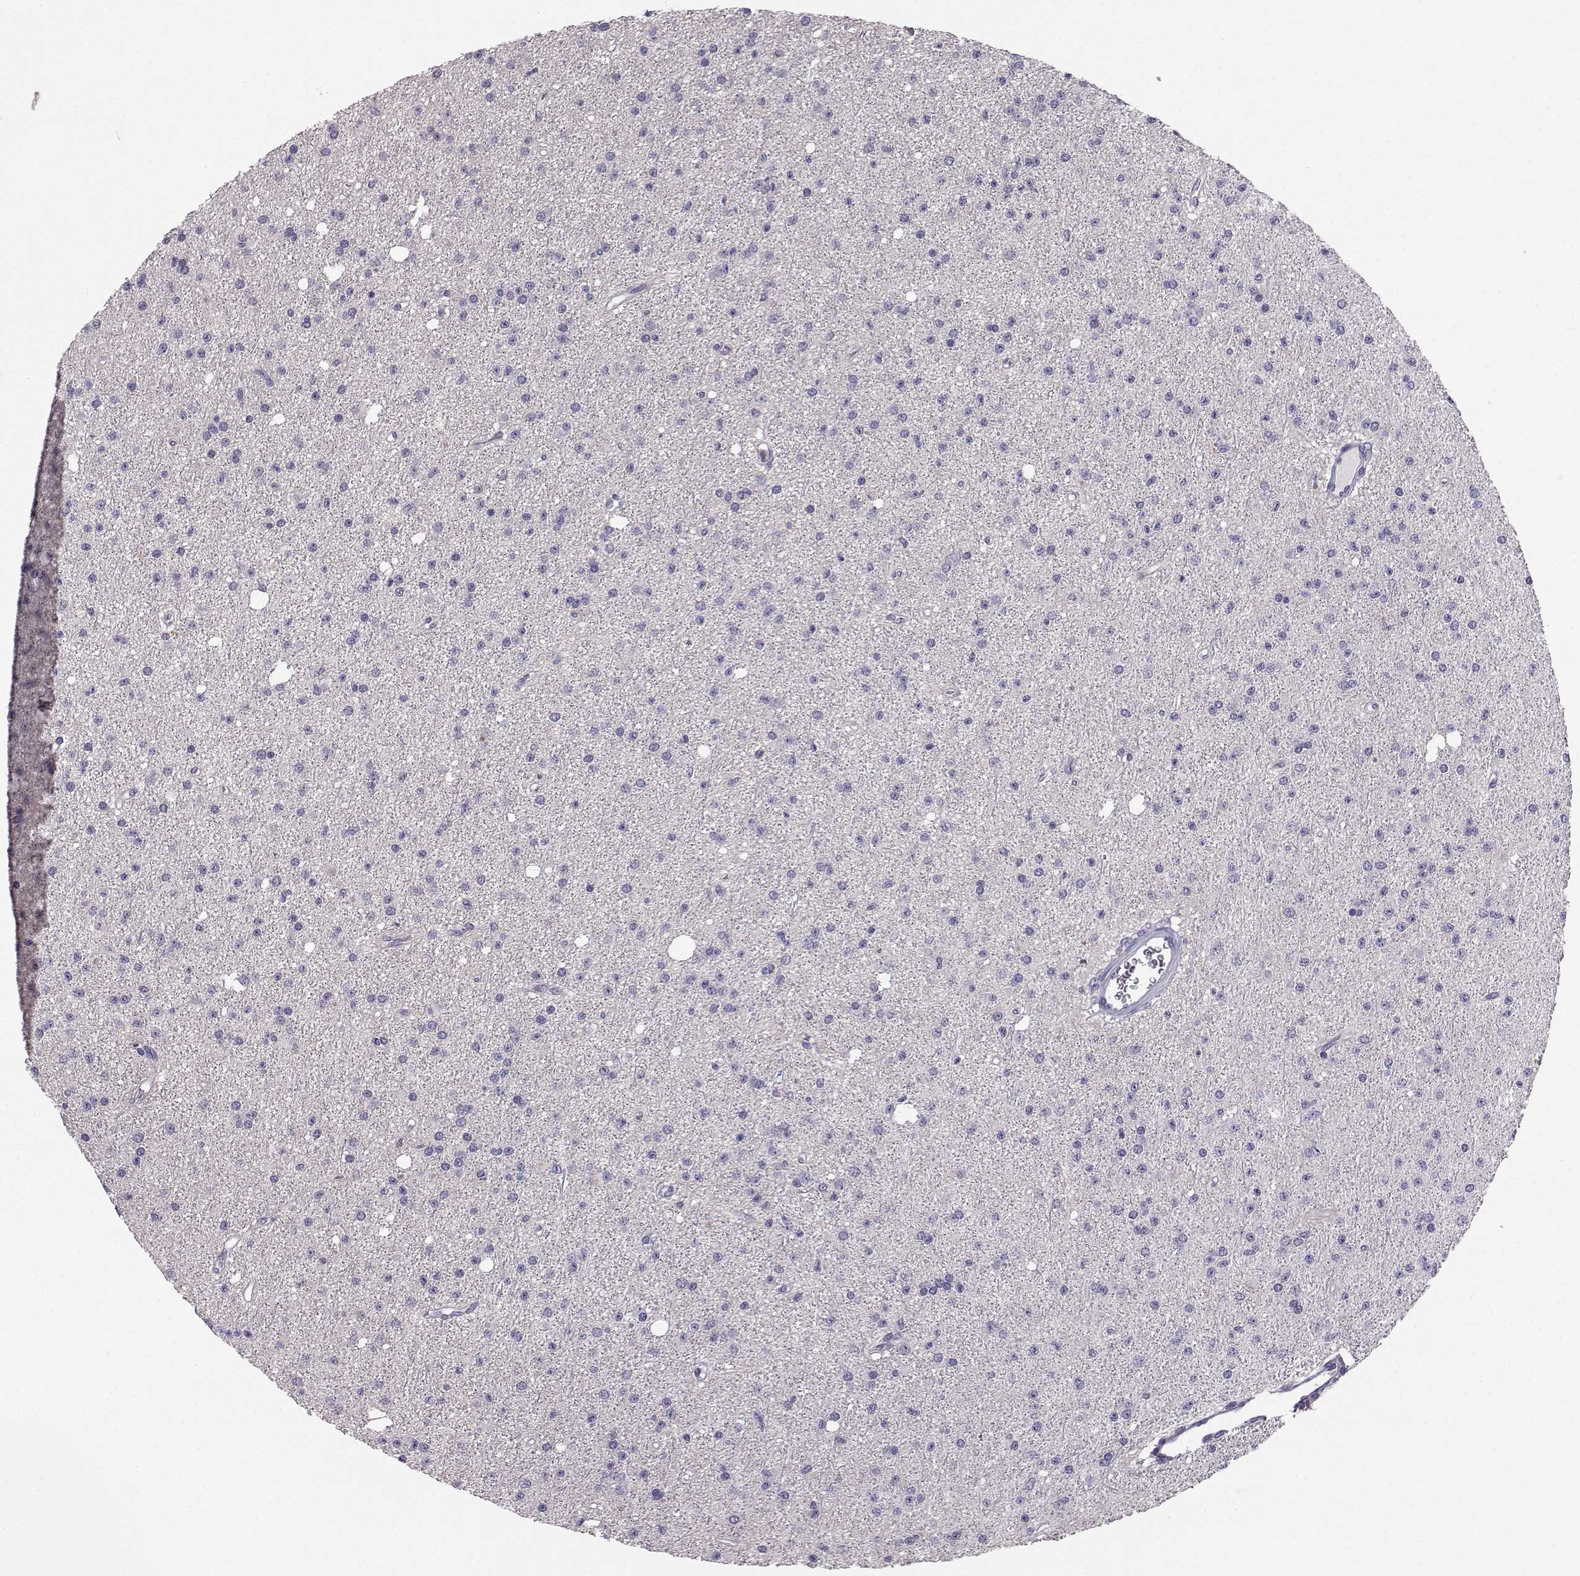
{"staining": {"intensity": "negative", "quantity": "none", "location": "none"}, "tissue": "glioma", "cell_type": "Tumor cells", "image_type": "cancer", "snomed": [{"axis": "morphology", "description": "Glioma, malignant, Low grade"}, {"axis": "topography", "description": "Brain"}], "caption": "Glioma stained for a protein using immunohistochemistry (IHC) displays no positivity tumor cells.", "gene": "MROH7", "patient": {"sex": "male", "age": 27}}